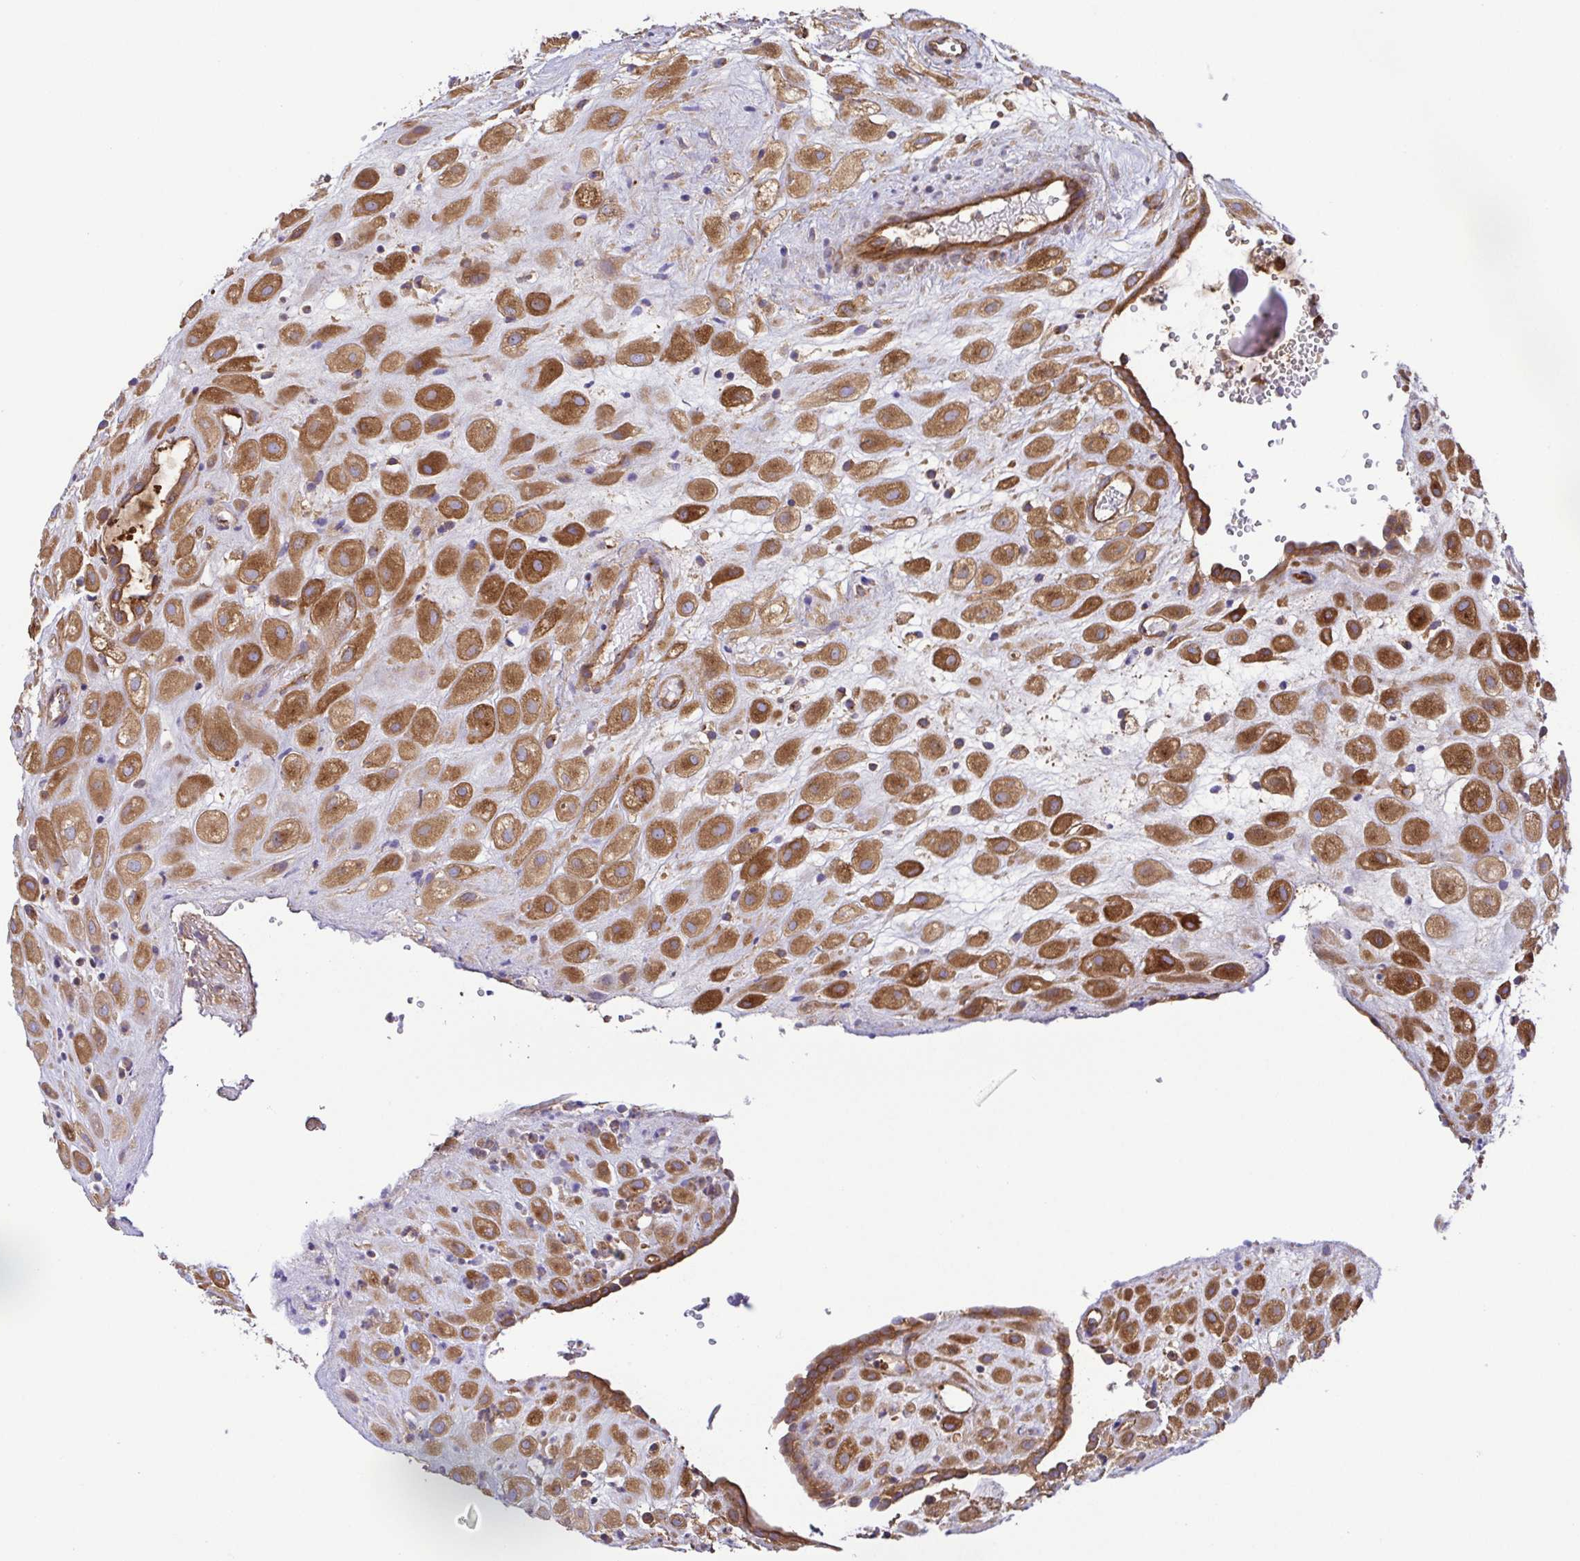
{"staining": {"intensity": "moderate", "quantity": ">75%", "location": "cytoplasmic/membranous"}, "tissue": "placenta", "cell_type": "Decidual cells", "image_type": "normal", "snomed": [{"axis": "morphology", "description": "Normal tissue, NOS"}, {"axis": "topography", "description": "Placenta"}], "caption": "Immunohistochemical staining of benign placenta exhibits >75% levels of moderate cytoplasmic/membranous protein staining in about >75% of decidual cells.", "gene": "KIF5B", "patient": {"sex": "female", "age": 24}}